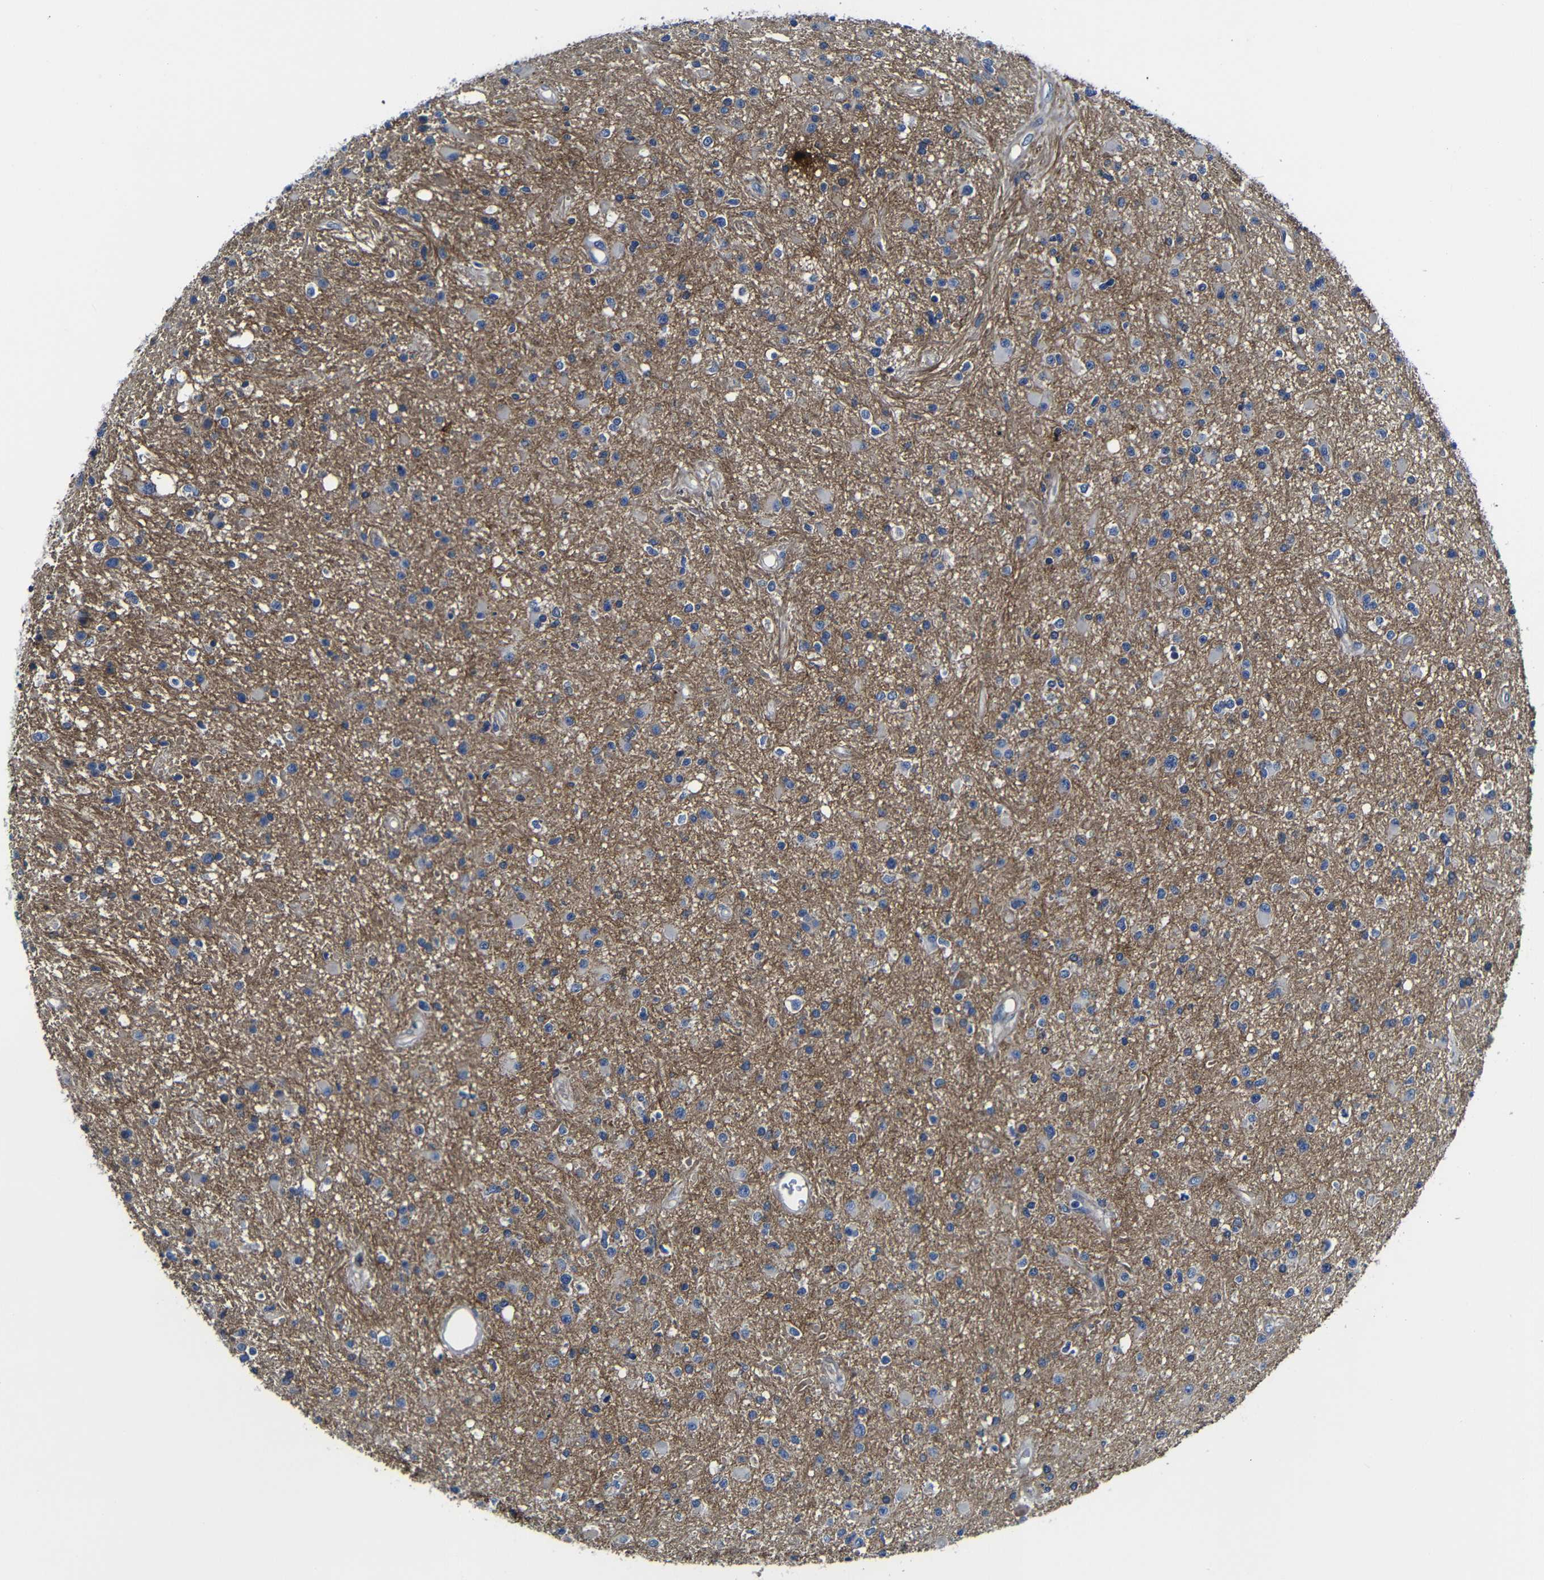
{"staining": {"intensity": "moderate", "quantity": "<25%", "location": "cytoplasmic/membranous"}, "tissue": "glioma", "cell_type": "Tumor cells", "image_type": "cancer", "snomed": [{"axis": "morphology", "description": "Glioma, malignant, High grade"}, {"axis": "topography", "description": "Brain"}], "caption": "A micrograph of human glioma stained for a protein demonstrates moderate cytoplasmic/membranous brown staining in tumor cells. (DAB = brown stain, brightfield microscopy at high magnification).", "gene": "AFDN", "patient": {"sex": "male", "age": 33}}